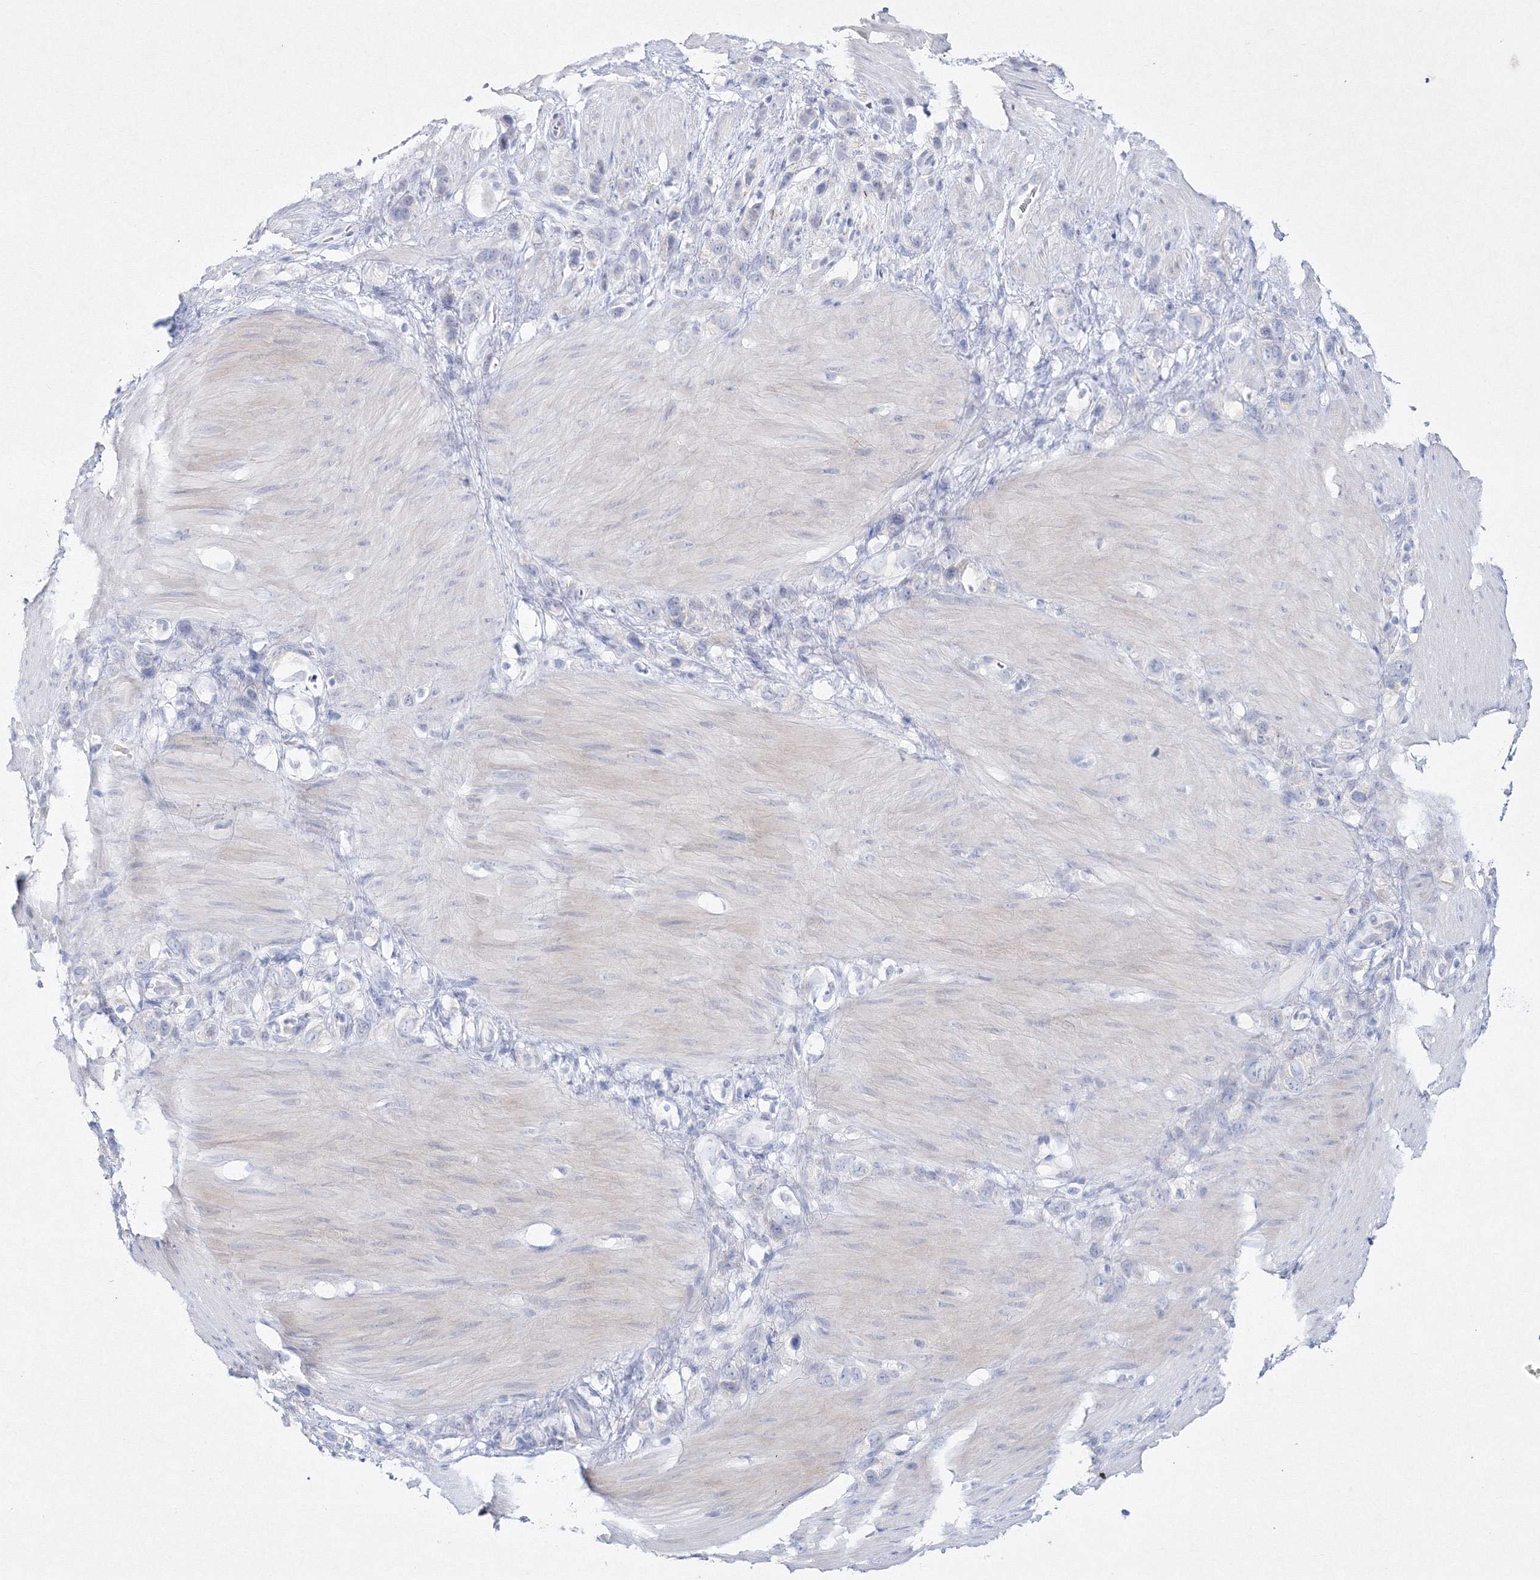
{"staining": {"intensity": "negative", "quantity": "none", "location": "none"}, "tissue": "stomach cancer", "cell_type": "Tumor cells", "image_type": "cancer", "snomed": [{"axis": "morphology", "description": "Normal tissue, NOS"}, {"axis": "morphology", "description": "Adenocarcinoma, NOS"}, {"axis": "morphology", "description": "Adenocarcinoma, High grade"}, {"axis": "topography", "description": "Stomach, upper"}, {"axis": "topography", "description": "Stomach"}], "caption": "Immunohistochemistry (IHC) photomicrograph of stomach adenocarcinoma stained for a protein (brown), which shows no positivity in tumor cells.", "gene": "NEU4", "patient": {"sex": "female", "age": 65}}